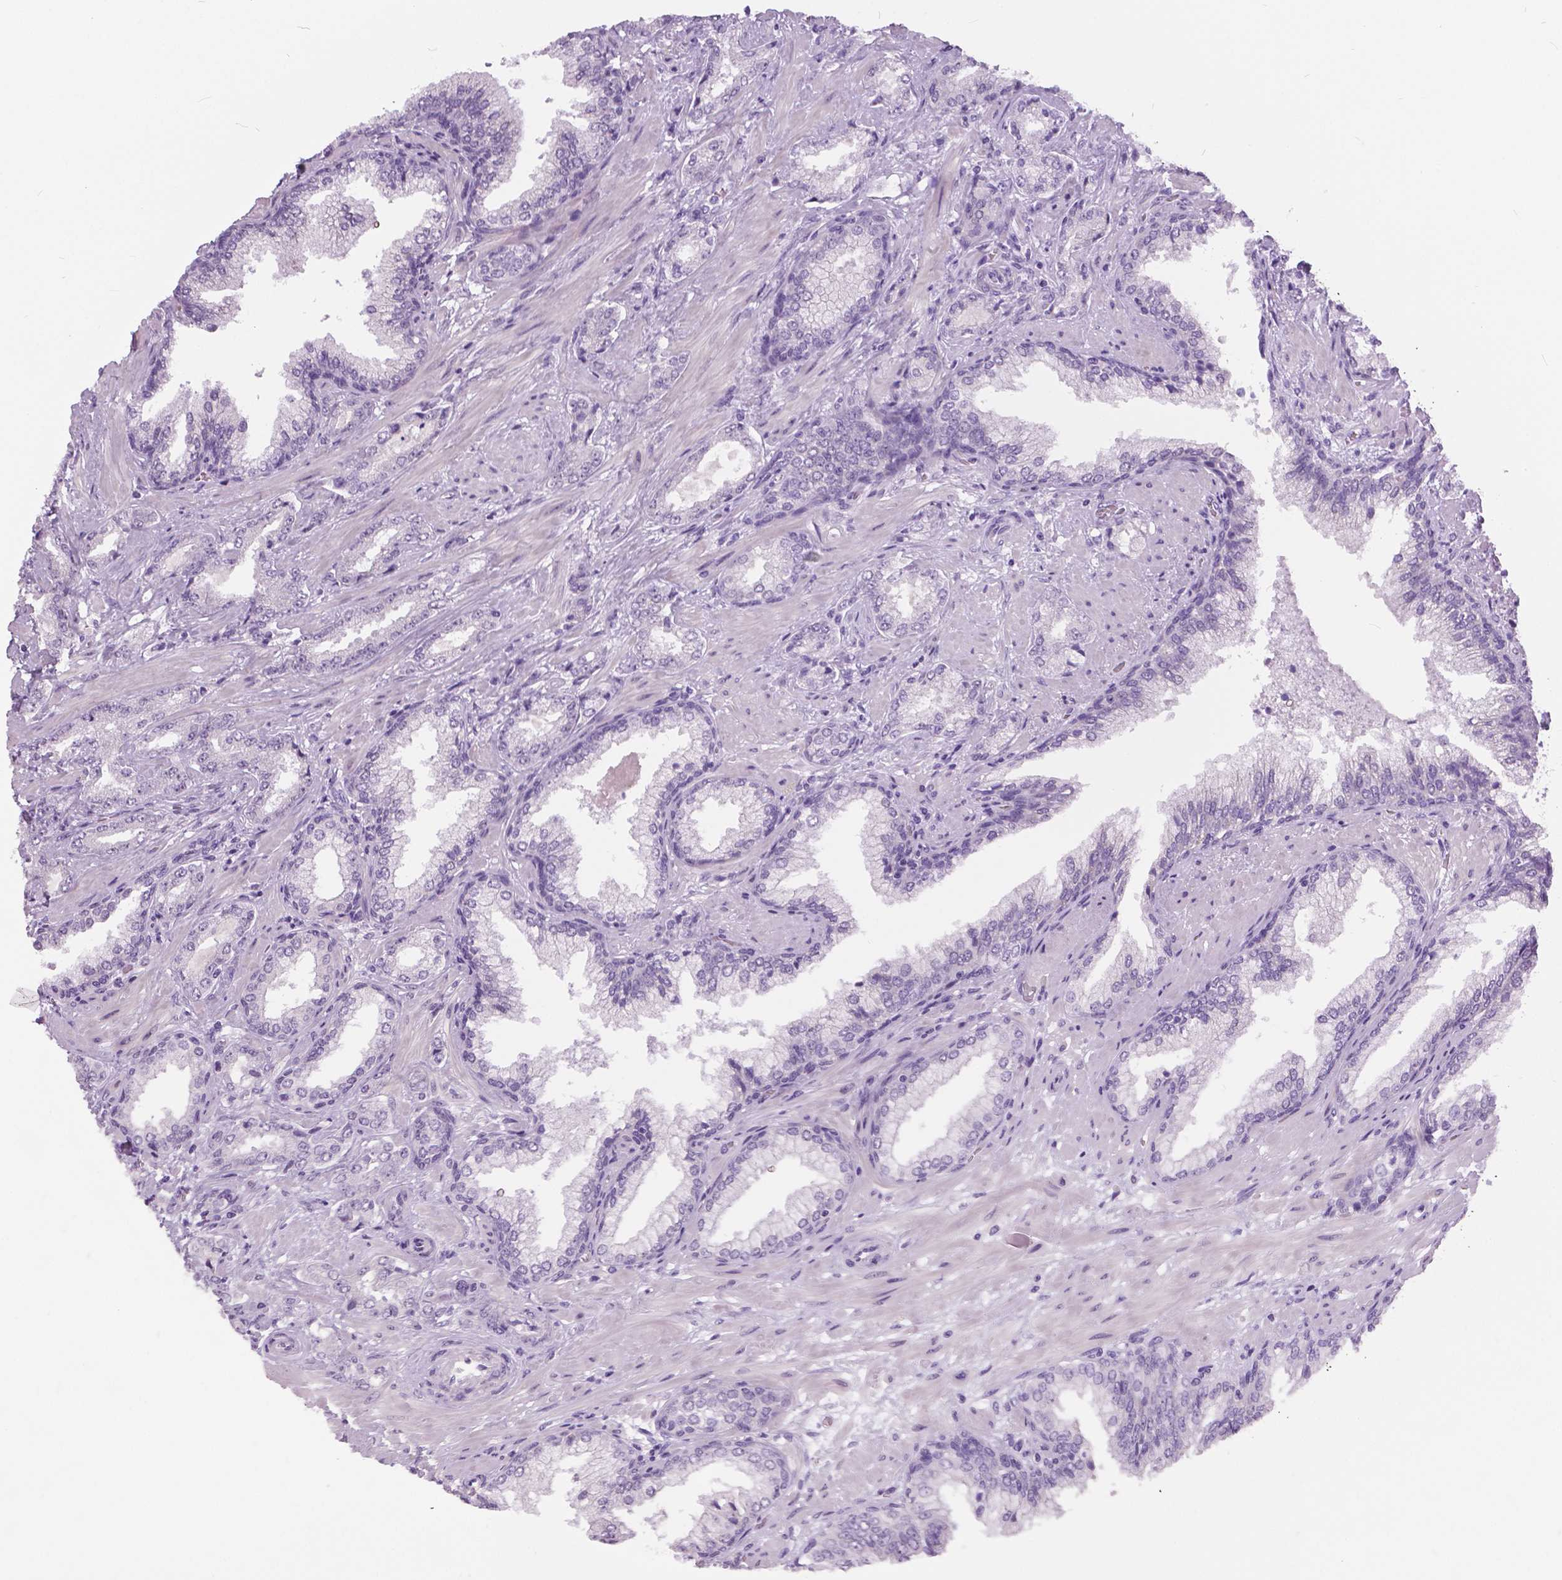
{"staining": {"intensity": "negative", "quantity": "none", "location": "none"}, "tissue": "prostate cancer", "cell_type": "Tumor cells", "image_type": "cancer", "snomed": [{"axis": "morphology", "description": "Adenocarcinoma, Low grade"}, {"axis": "topography", "description": "Prostate"}], "caption": "Immunohistochemistry (IHC) of human prostate cancer displays no expression in tumor cells. Nuclei are stained in blue.", "gene": "MYOM1", "patient": {"sex": "male", "age": 61}}